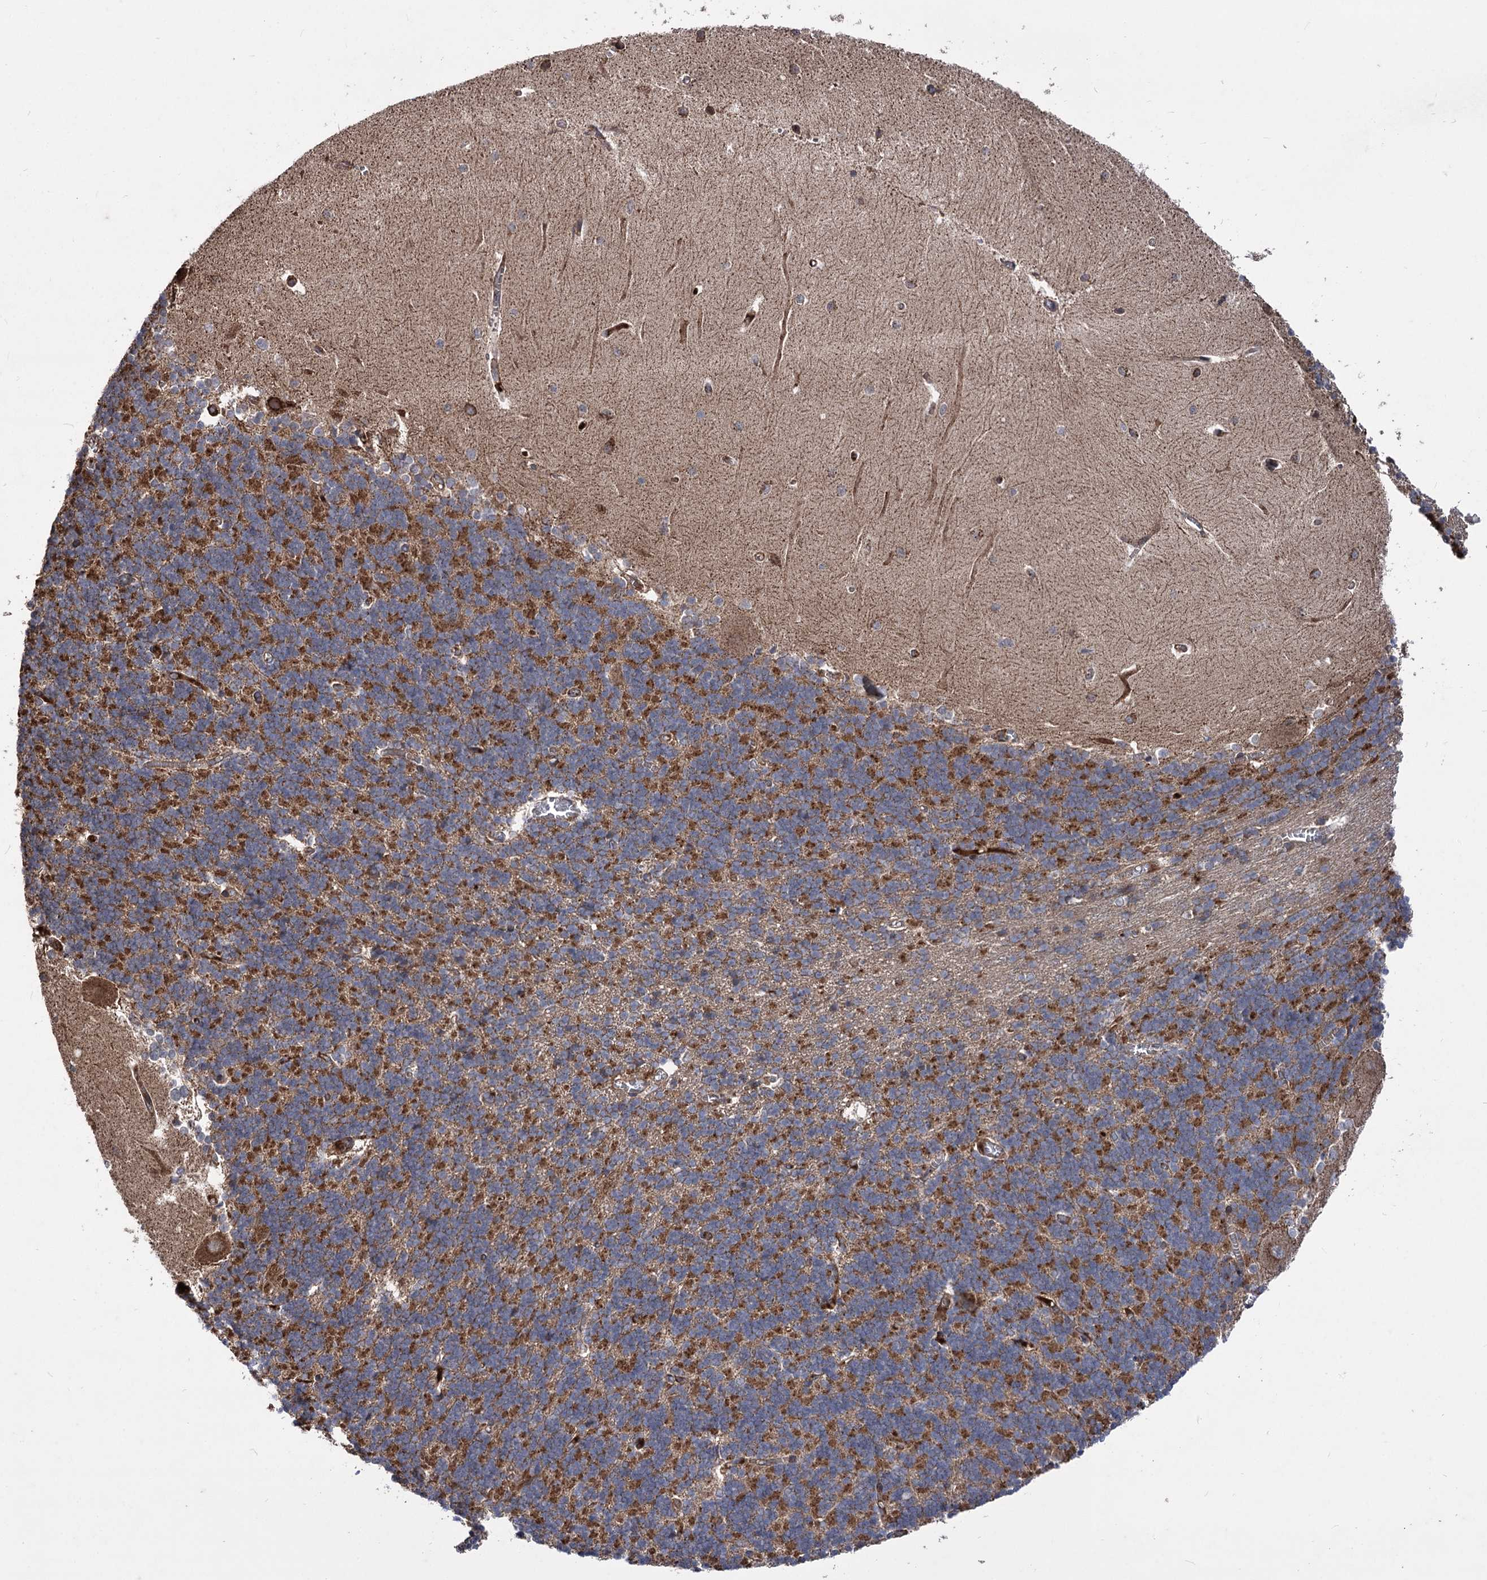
{"staining": {"intensity": "strong", "quantity": "25%-75%", "location": "cytoplasmic/membranous"}, "tissue": "cerebellum", "cell_type": "Cells in granular layer", "image_type": "normal", "snomed": [{"axis": "morphology", "description": "Normal tissue, NOS"}, {"axis": "topography", "description": "Cerebellum"}], "caption": "Protein analysis of normal cerebellum demonstrates strong cytoplasmic/membranous staining in approximately 25%-75% of cells in granular layer. Using DAB (brown) and hematoxylin (blue) stains, captured at high magnification using brightfield microscopy.", "gene": "RASSF3", "patient": {"sex": "male", "age": 37}}